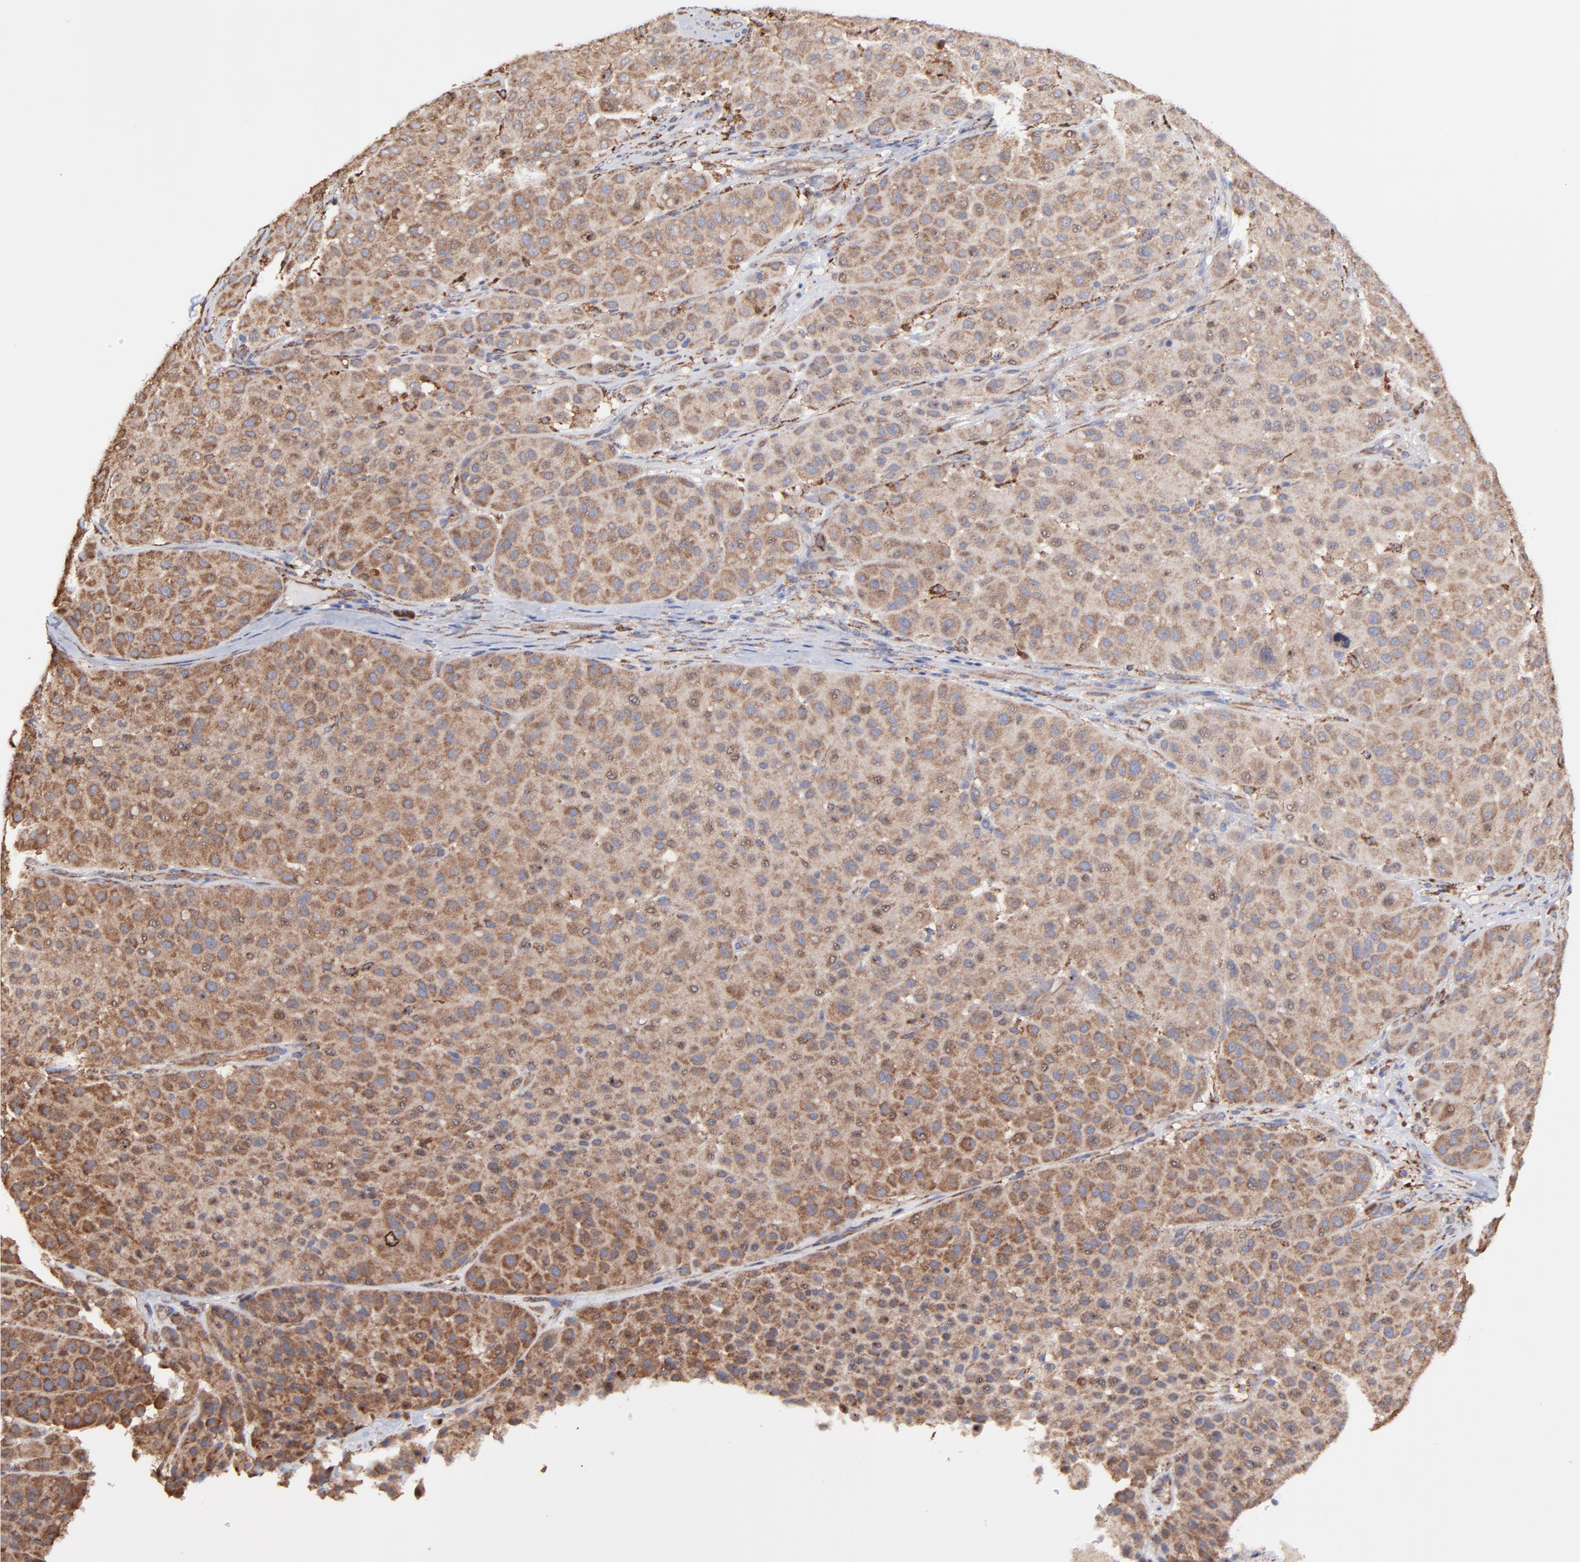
{"staining": {"intensity": "moderate", "quantity": ">75%", "location": "cytoplasmic/membranous"}, "tissue": "melanoma", "cell_type": "Tumor cells", "image_type": "cancer", "snomed": [{"axis": "morphology", "description": "Normal tissue, NOS"}, {"axis": "morphology", "description": "Malignant melanoma, Metastatic site"}, {"axis": "topography", "description": "Skin"}], "caption": "Protein analysis of melanoma tissue exhibits moderate cytoplasmic/membranous staining in about >75% of tumor cells. The staining was performed using DAB to visualize the protein expression in brown, while the nuclei were stained in blue with hematoxylin (Magnification: 20x).", "gene": "PFKM", "patient": {"sex": "male", "age": 41}}